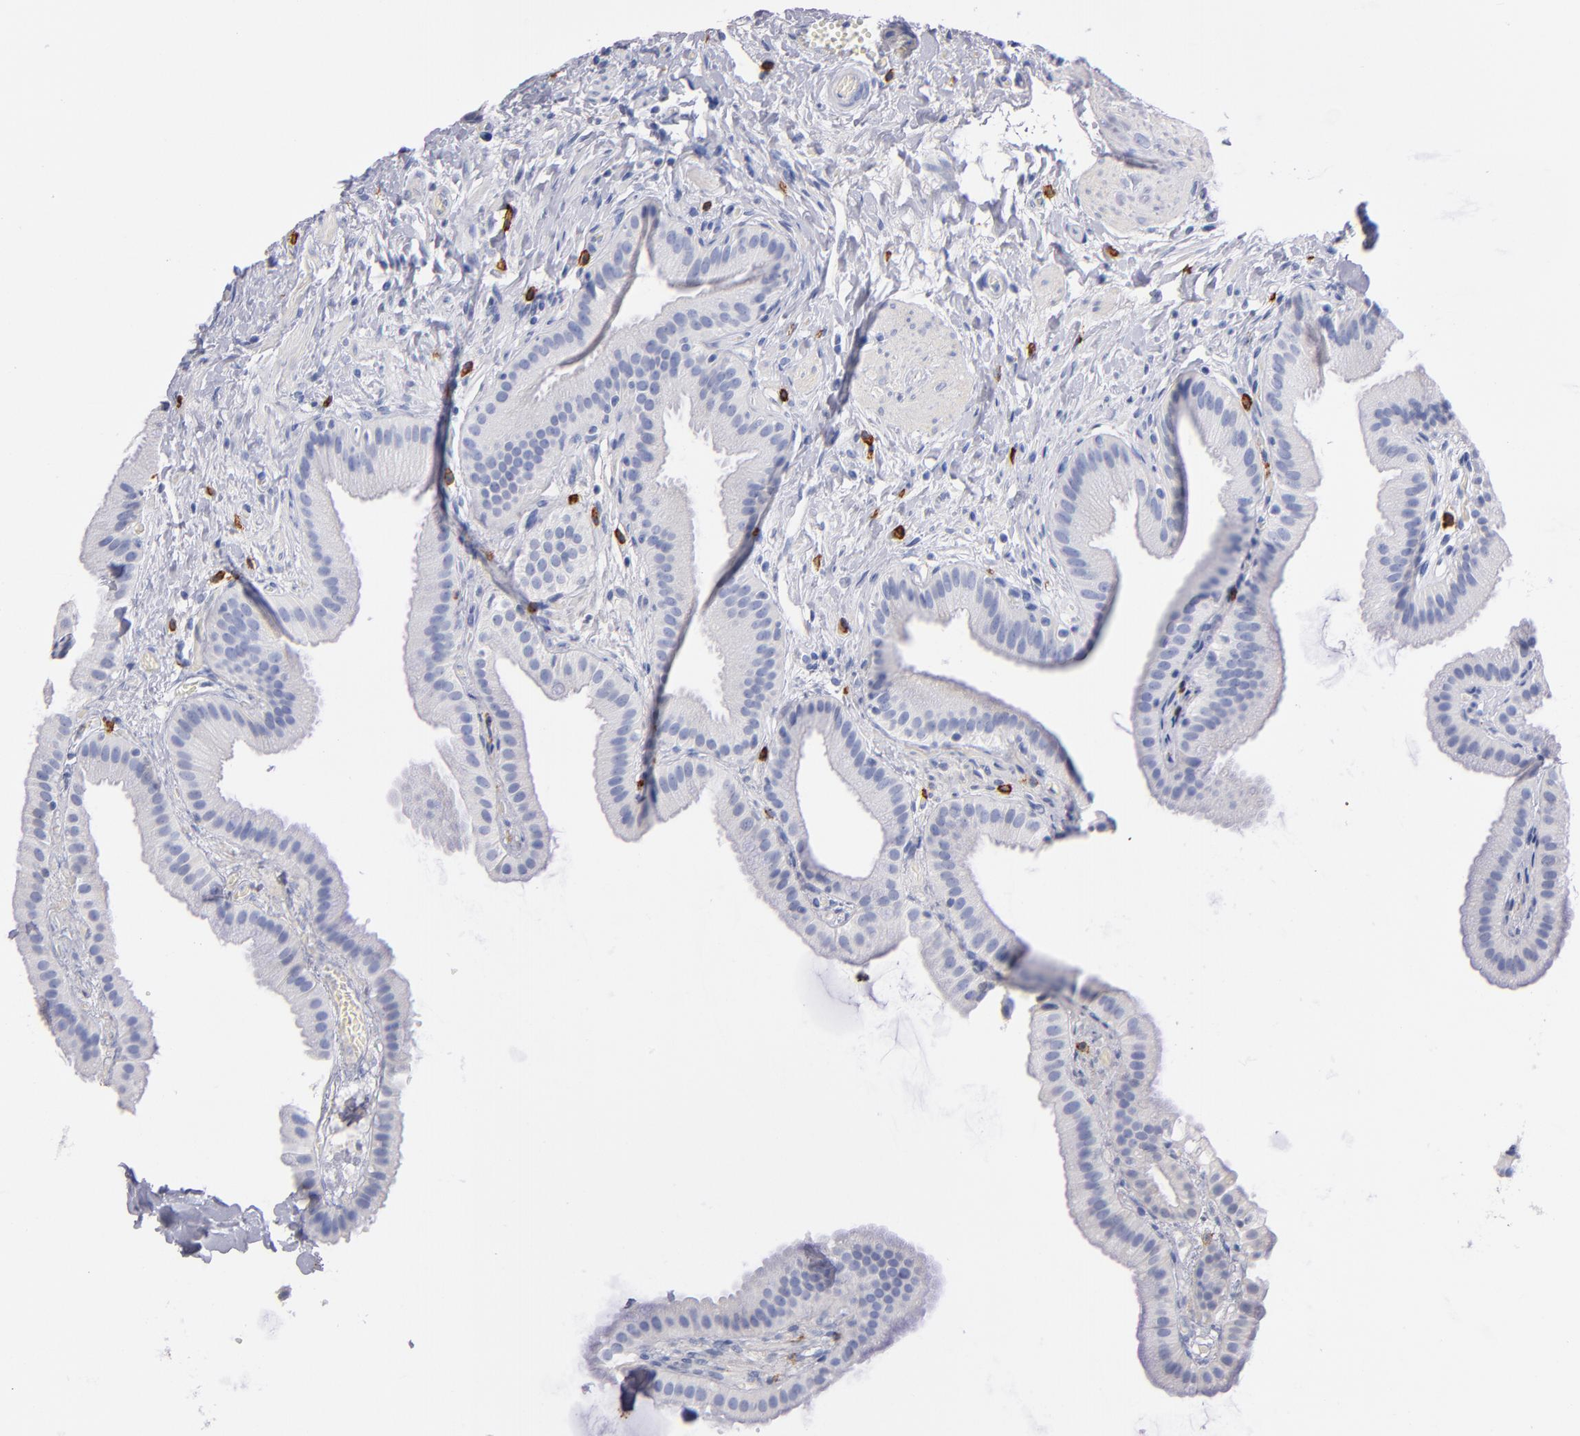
{"staining": {"intensity": "negative", "quantity": "none", "location": "none"}, "tissue": "gallbladder", "cell_type": "Glandular cells", "image_type": "normal", "snomed": [{"axis": "morphology", "description": "Normal tissue, NOS"}, {"axis": "topography", "description": "Gallbladder"}], "caption": "A high-resolution image shows immunohistochemistry staining of benign gallbladder, which displays no significant staining in glandular cells.", "gene": "KIT", "patient": {"sex": "female", "age": 63}}